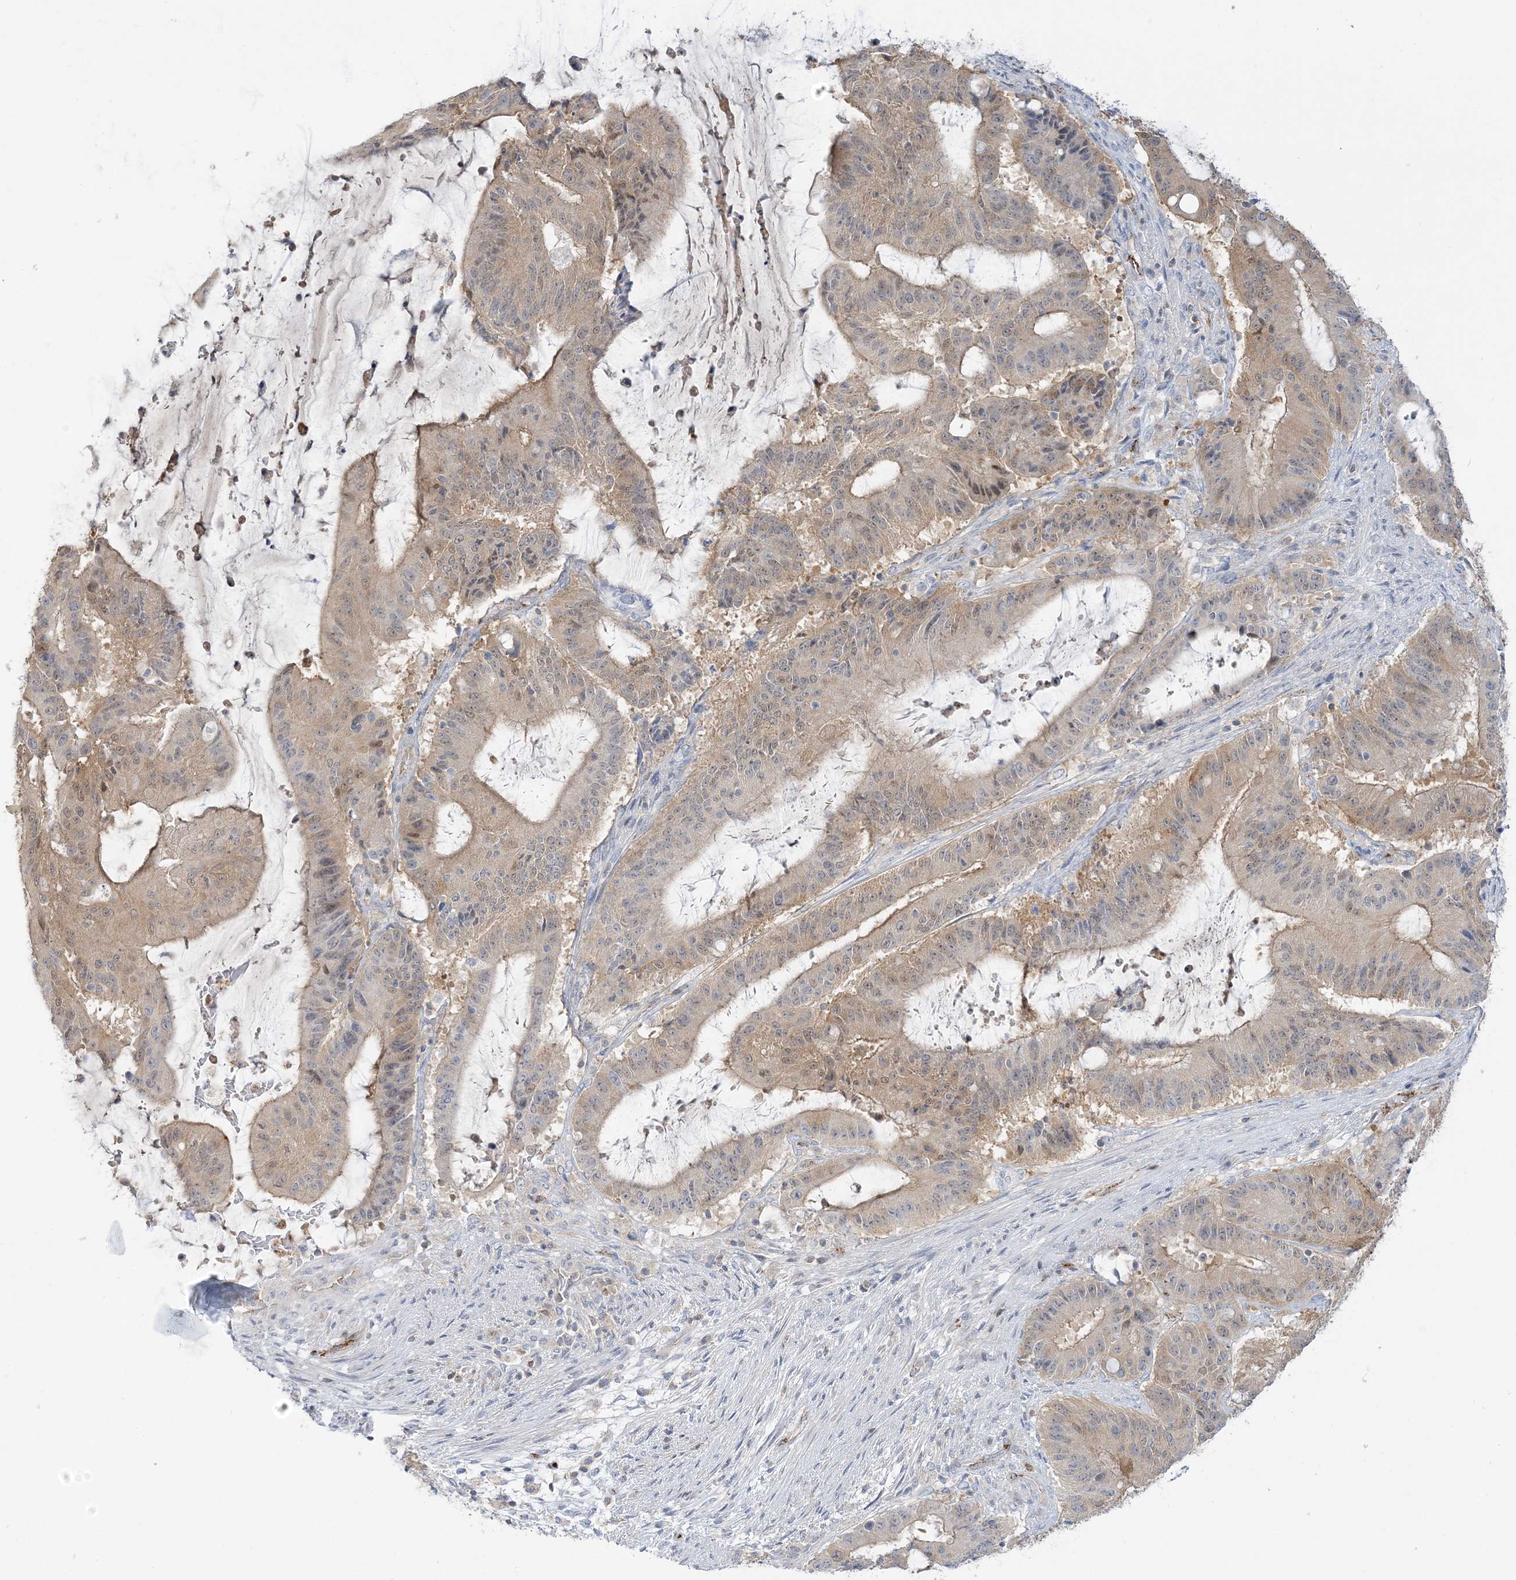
{"staining": {"intensity": "weak", "quantity": ">75%", "location": "cytoplasmic/membranous,nuclear"}, "tissue": "liver cancer", "cell_type": "Tumor cells", "image_type": "cancer", "snomed": [{"axis": "morphology", "description": "Normal tissue, NOS"}, {"axis": "morphology", "description": "Cholangiocarcinoma"}, {"axis": "topography", "description": "Liver"}, {"axis": "topography", "description": "Peripheral nerve tissue"}], "caption": "IHC photomicrograph of neoplastic tissue: human liver cancer (cholangiocarcinoma) stained using immunohistochemistry displays low levels of weak protein expression localized specifically in the cytoplasmic/membranous and nuclear of tumor cells, appearing as a cytoplasmic/membranous and nuclear brown color.", "gene": "INPP1", "patient": {"sex": "female", "age": 73}}